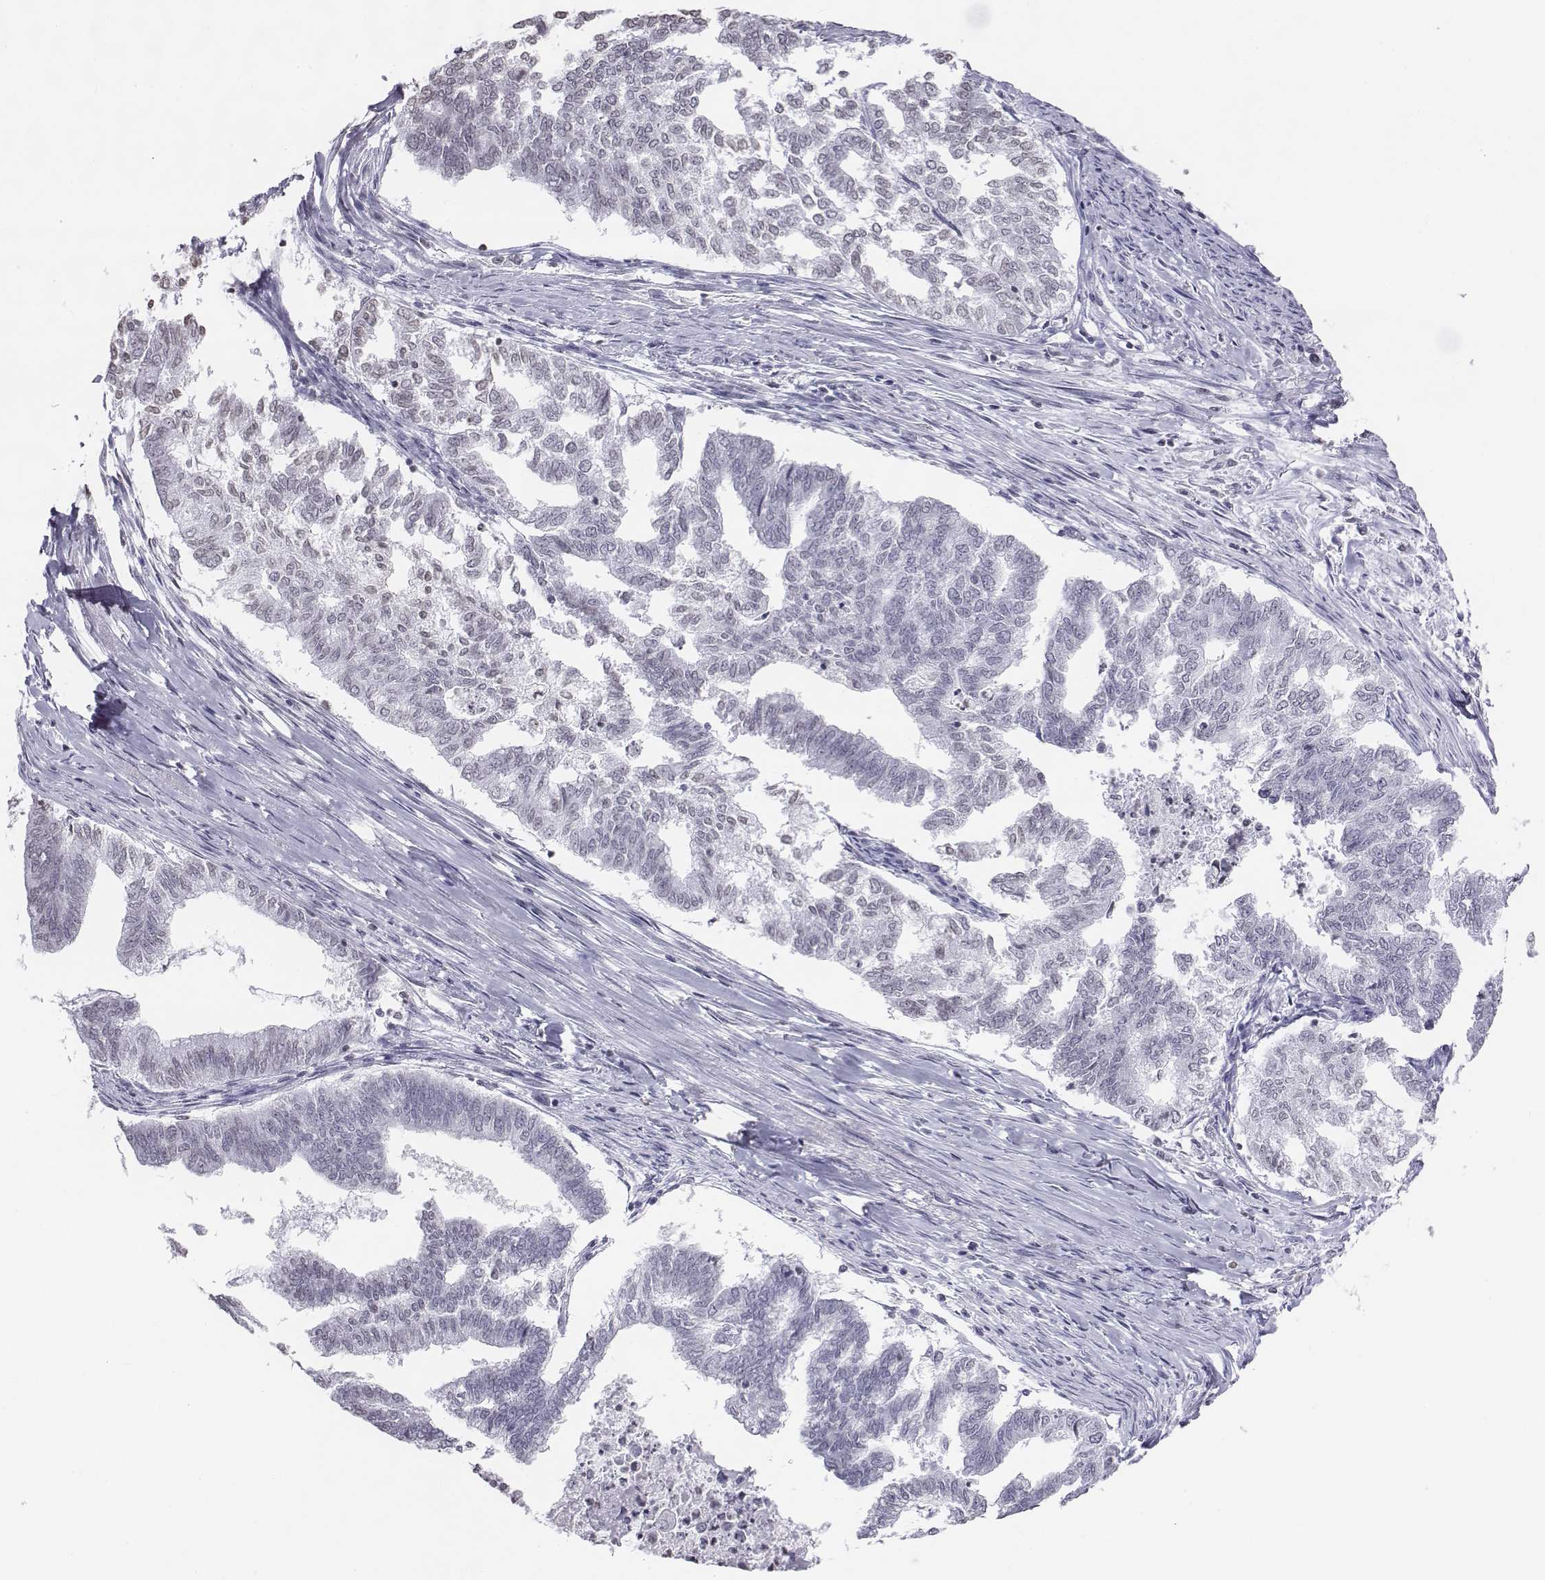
{"staining": {"intensity": "negative", "quantity": "none", "location": "none"}, "tissue": "endometrial cancer", "cell_type": "Tumor cells", "image_type": "cancer", "snomed": [{"axis": "morphology", "description": "Adenocarcinoma, NOS"}, {"axis": "topography", "description": "Endometrium"}], "caption": "This is an IHC micrograph of human adenocarcinoma (endometrial). There is no positivity in tumor cells.", "gene": "BARHL1", "patient": {"sex": "female", "age": 79}}